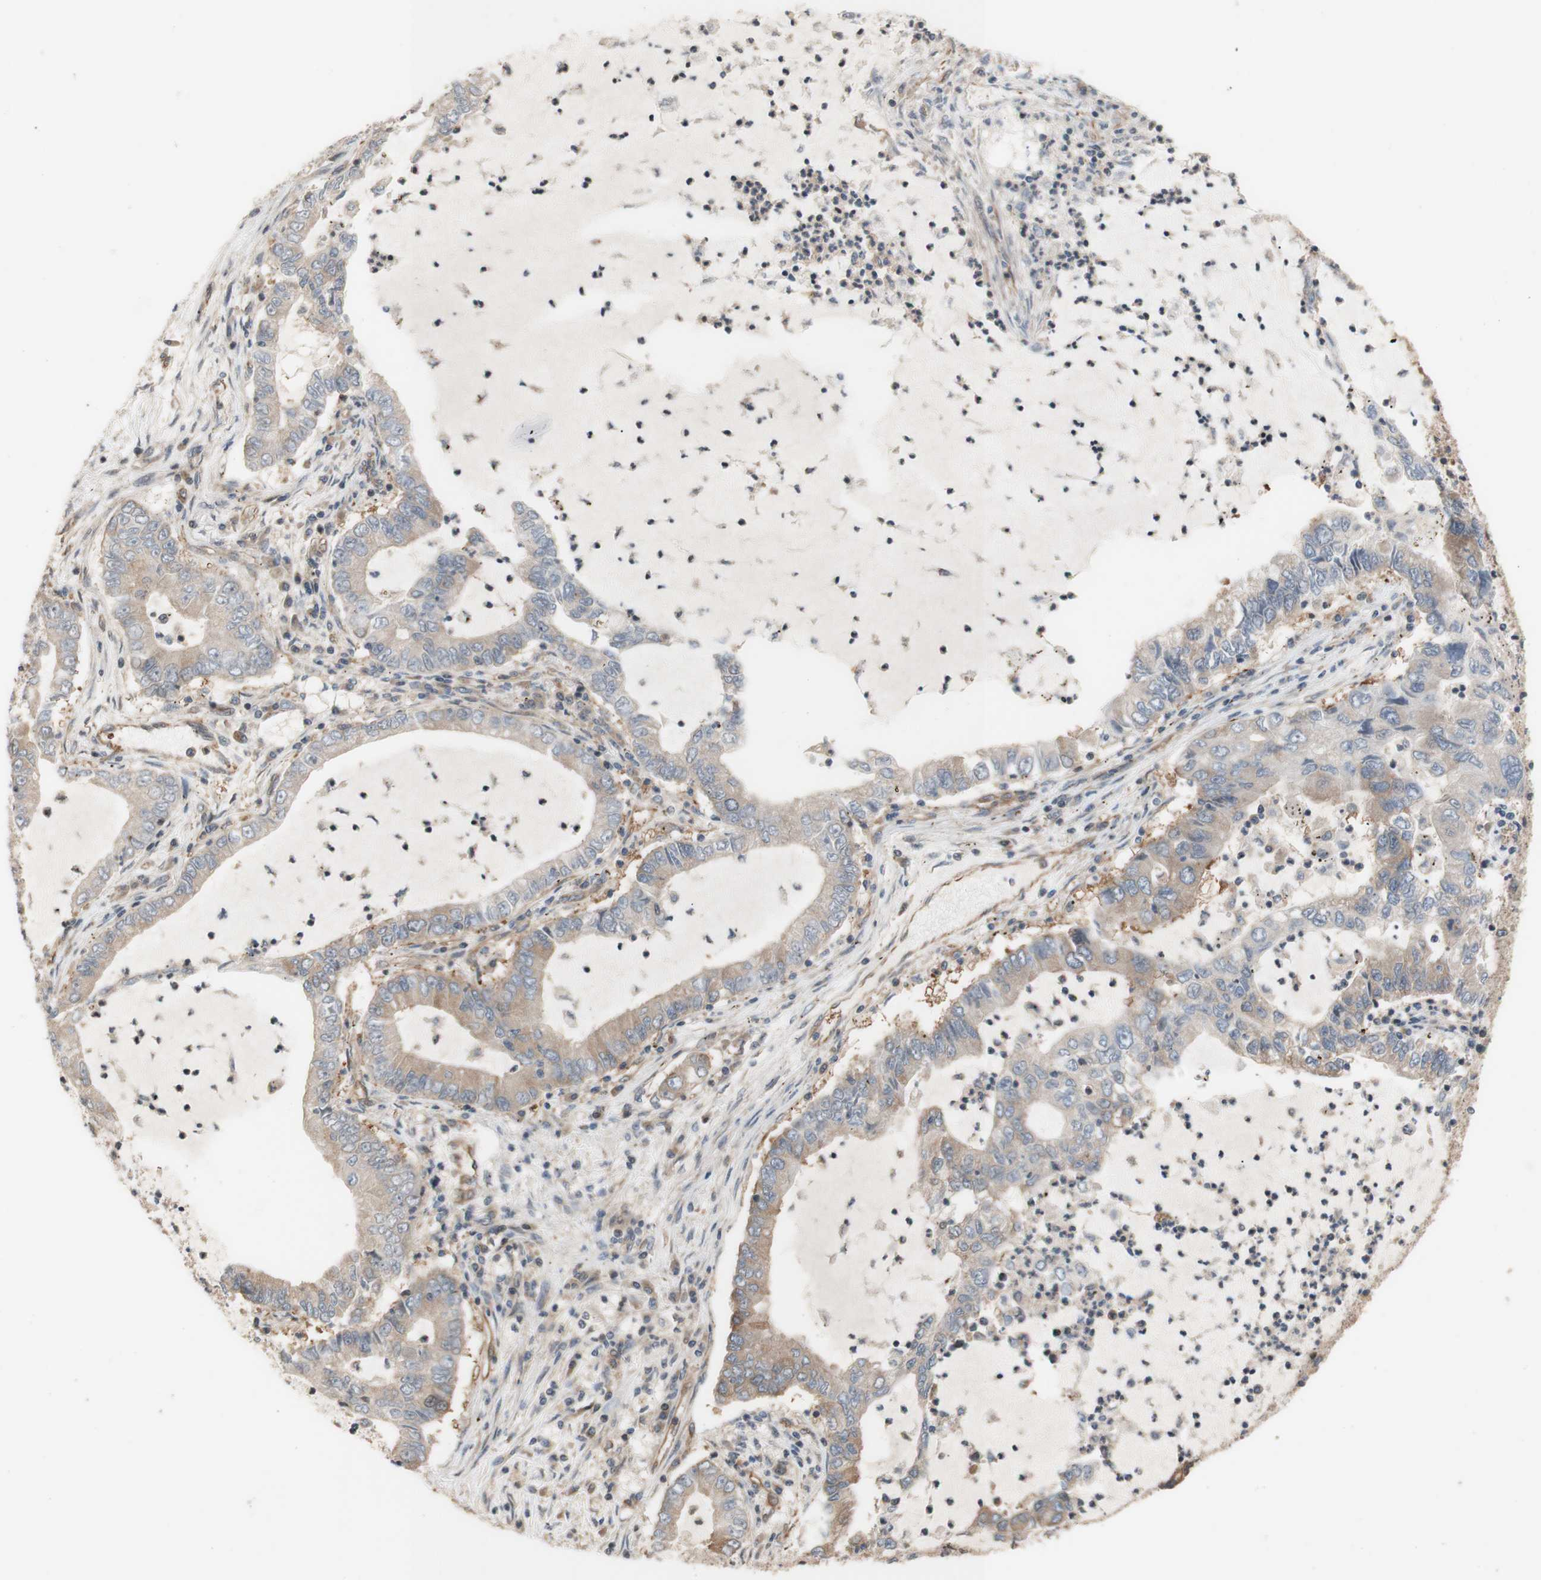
{"staining": {"intensity": "moderate", "quantity": "25%-75%", "location": "cytoplasmic/membranous"}, "tissue": "lung cancer", "cell_type": "Tumor cells", "image_type": "cancer", "snomed": [{"axis": "morphology", "description": "Adenocarcinoma, NOS"}, {"axis": "topography", "description": "Lung"}], "caption": "This micrograph shows immunohistochemistry staining of human lung cancer, with medium moderate cytoplasmic/membranous expression in about 25%-75% of tumor cells.", "gene": "DYNLRB1", "patient": {"sex": "female", "age": 51}}